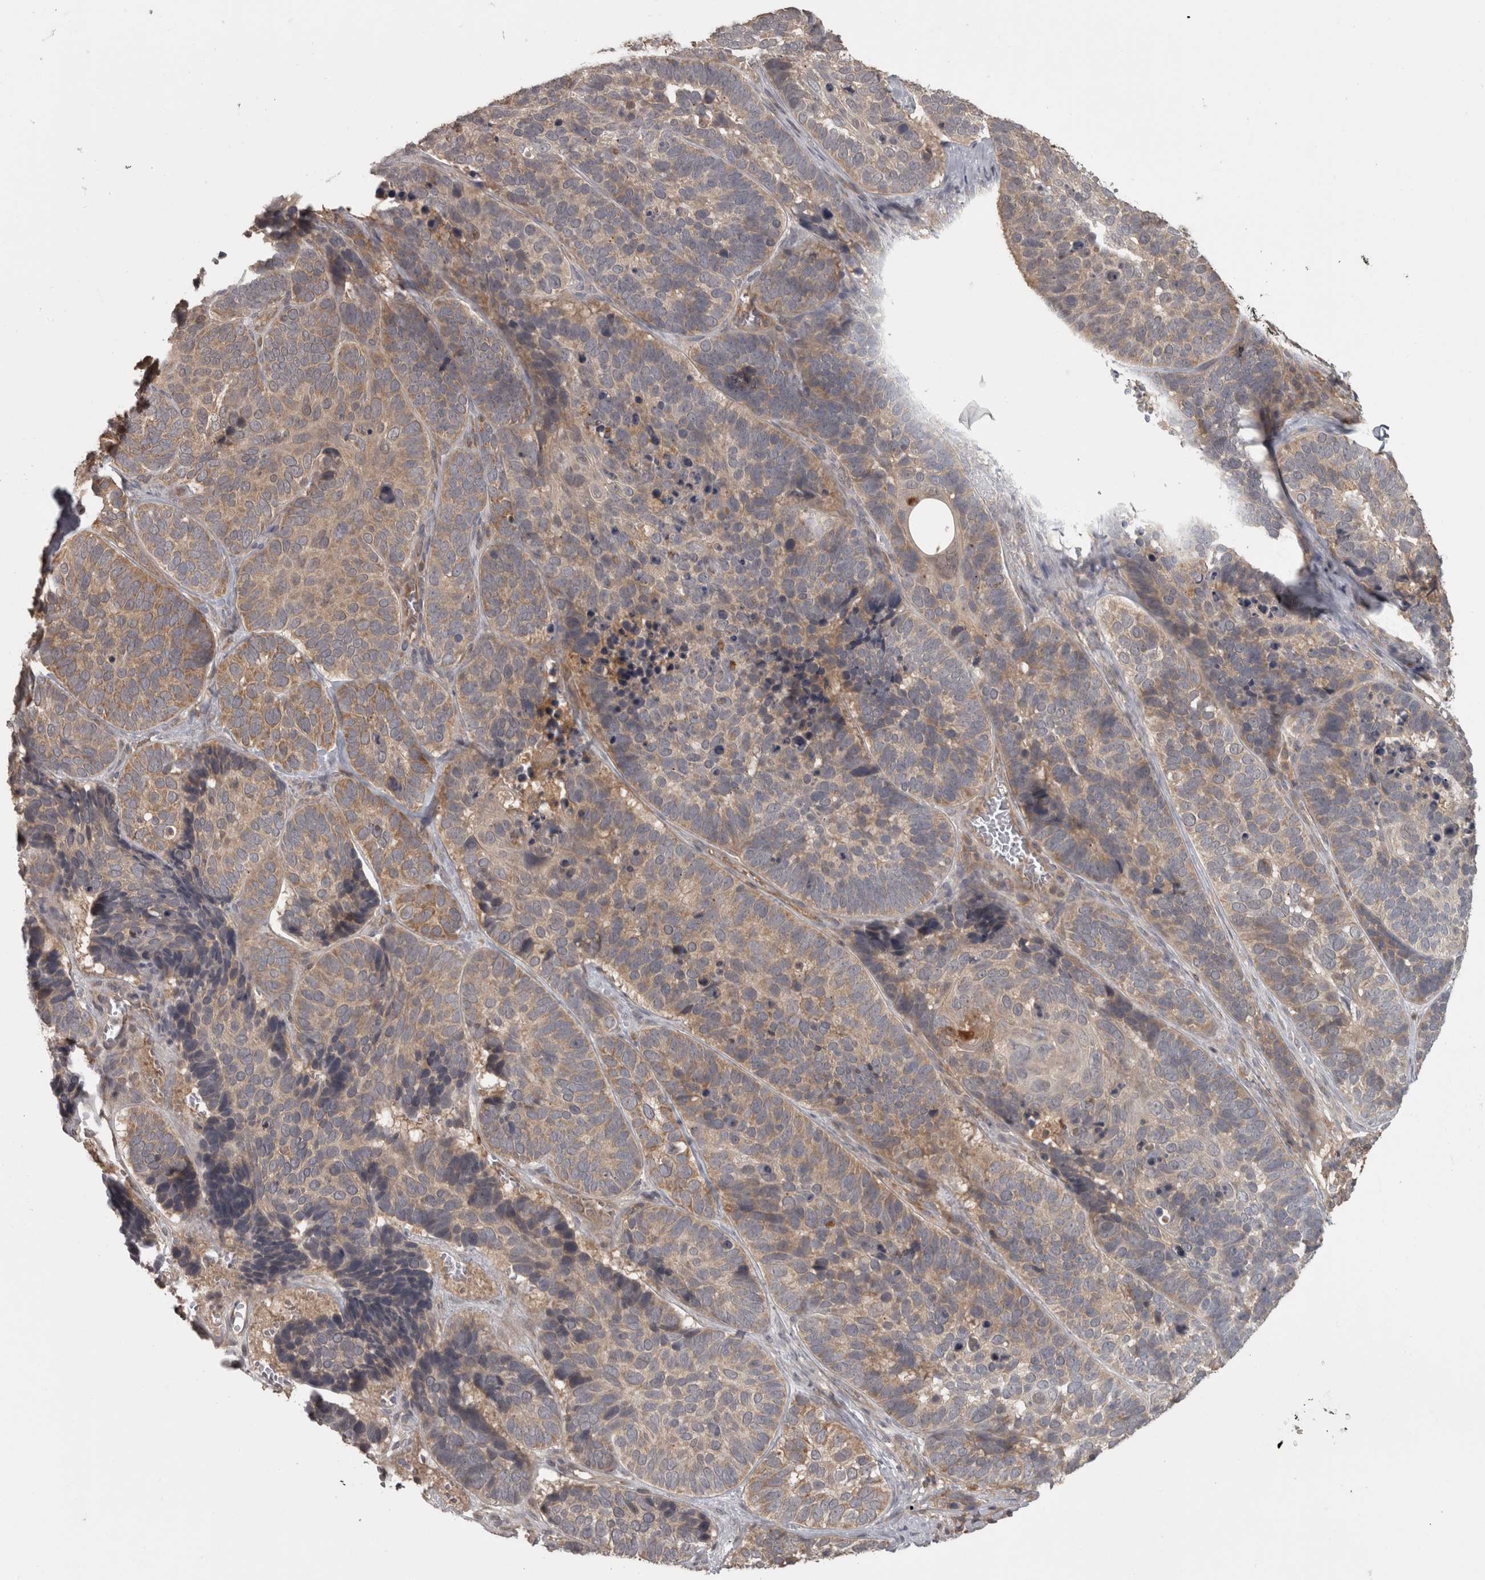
{"staining": {"intensity": "moderate", "quantity": "<25%", "location": "cytoplasmic/membranous"}, "tissue": "skin cancer", "cell_type": "Tumor cells", "image_type": "cancer", "snomed": [{"axis": "morphology", "description": "Basal cell carcinoma"}, {"axis": "topography", "description": "Skin"}], "caption": "IHC of basal cell carcinoma (skin) exhibits low levels of moderate cytoplasmic/membranous staining in about <25% of tumor cells.", "gene": "MICU3", "patient": {"sex": "male", "age": 62}}